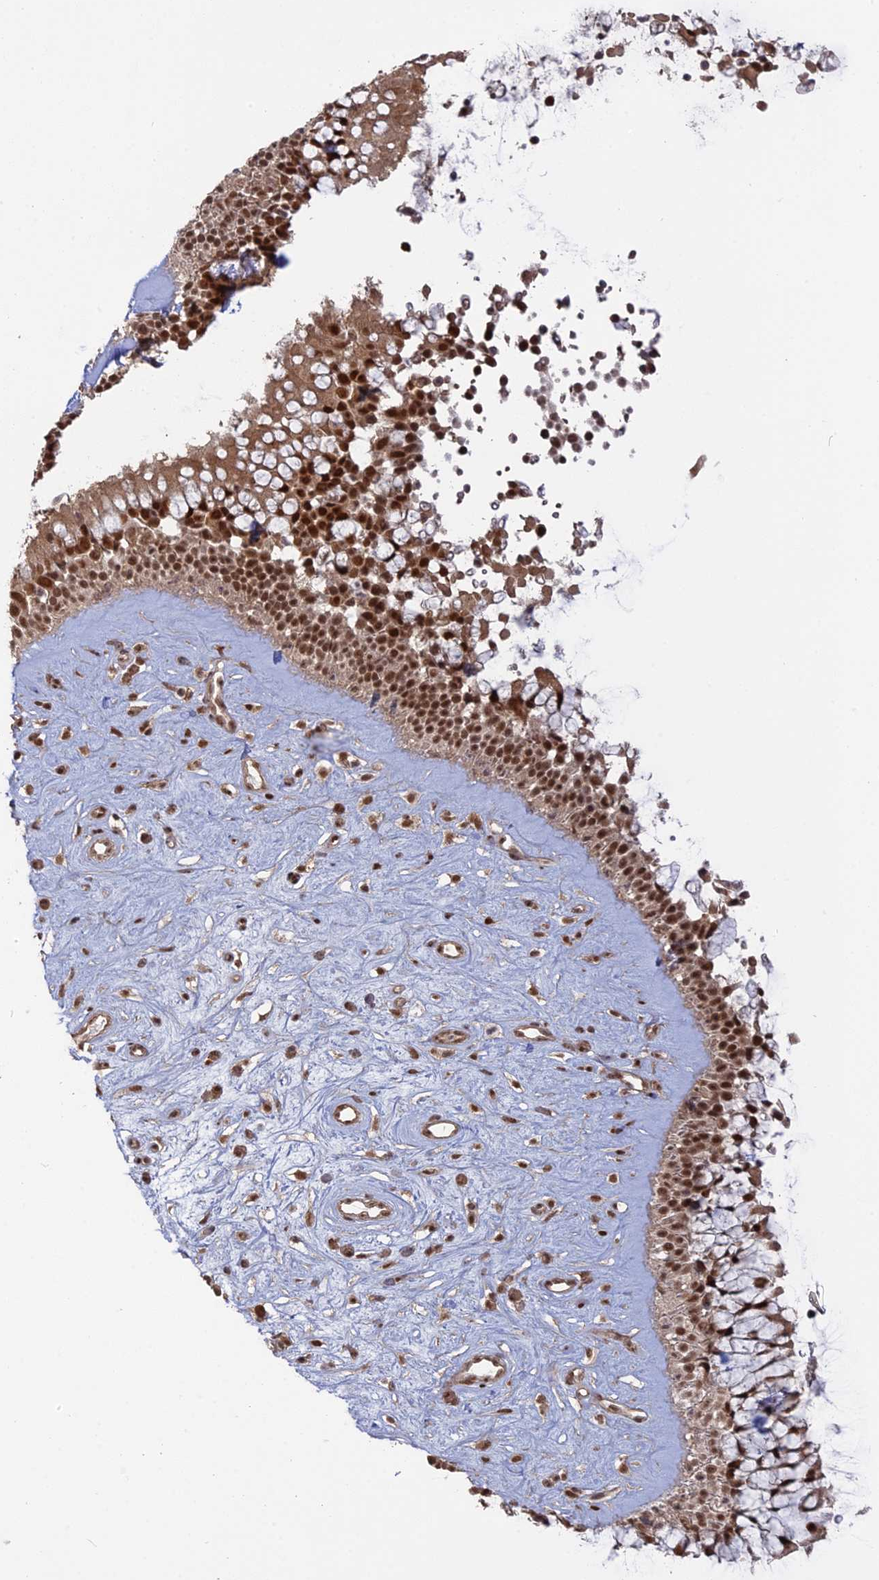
{"staining": {"intensity": "moderate", "quantity": ">75%", "location": "nuclear"}, "tissue": "nasopharynx", "cell_type": "Respiratory epithelial cells", "image_type": "normal", "snomed": [{"axis": "morphology", "description": "Normal tissue, NOS"}, {"axis": "topography", "description": "Nasopharynx"}], "caption": "IHC (DAB) staining of benign nasopharynx displays moderate nuclear protein staining in approximately >75% of respiratory epithelial cells.", "gene": "PKIG", "patient": {"sex": "male", "age": 32}}